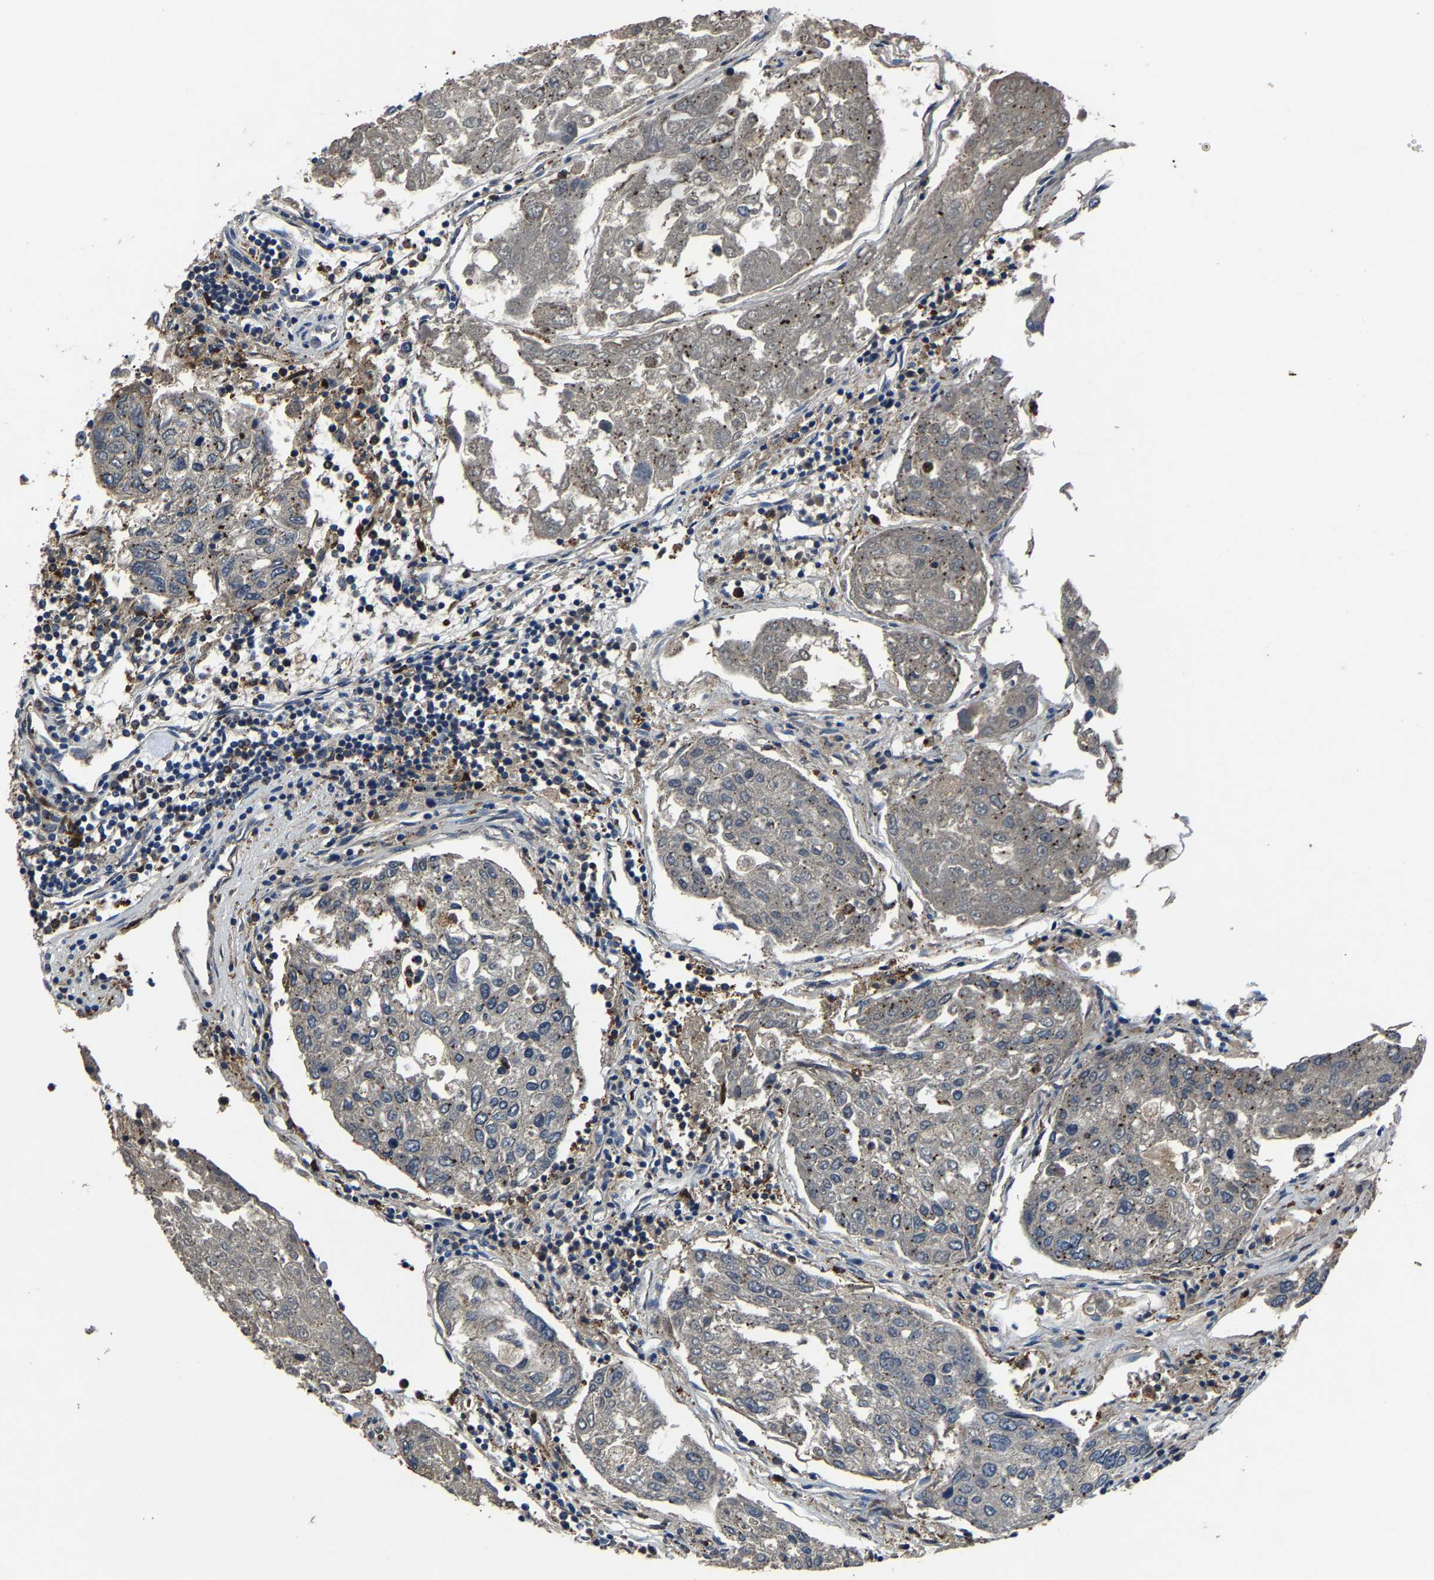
{"staining": {"intensity": "negative", "quantity": "none", "location": "none"}, "tissue": "urothelial cancer", "cell_type": "Tumor cells", "image_type": "cancer", "snomed": [{"axis": "morphology", "description": "Urothelial carcinoma, High grade"}, {"axis": "topography", "description": "Lymph node"}, {"axis": "topography", "description": "Urinary bladder"}], "caption": "An IHC histopathology image of high-grade urothelial carcinoma is shown. There is no staining in tumor cells of high-grade urothelial carcinoma.", "gene": "PCNX2", "patient": {"sex": "male", "age": 51}}